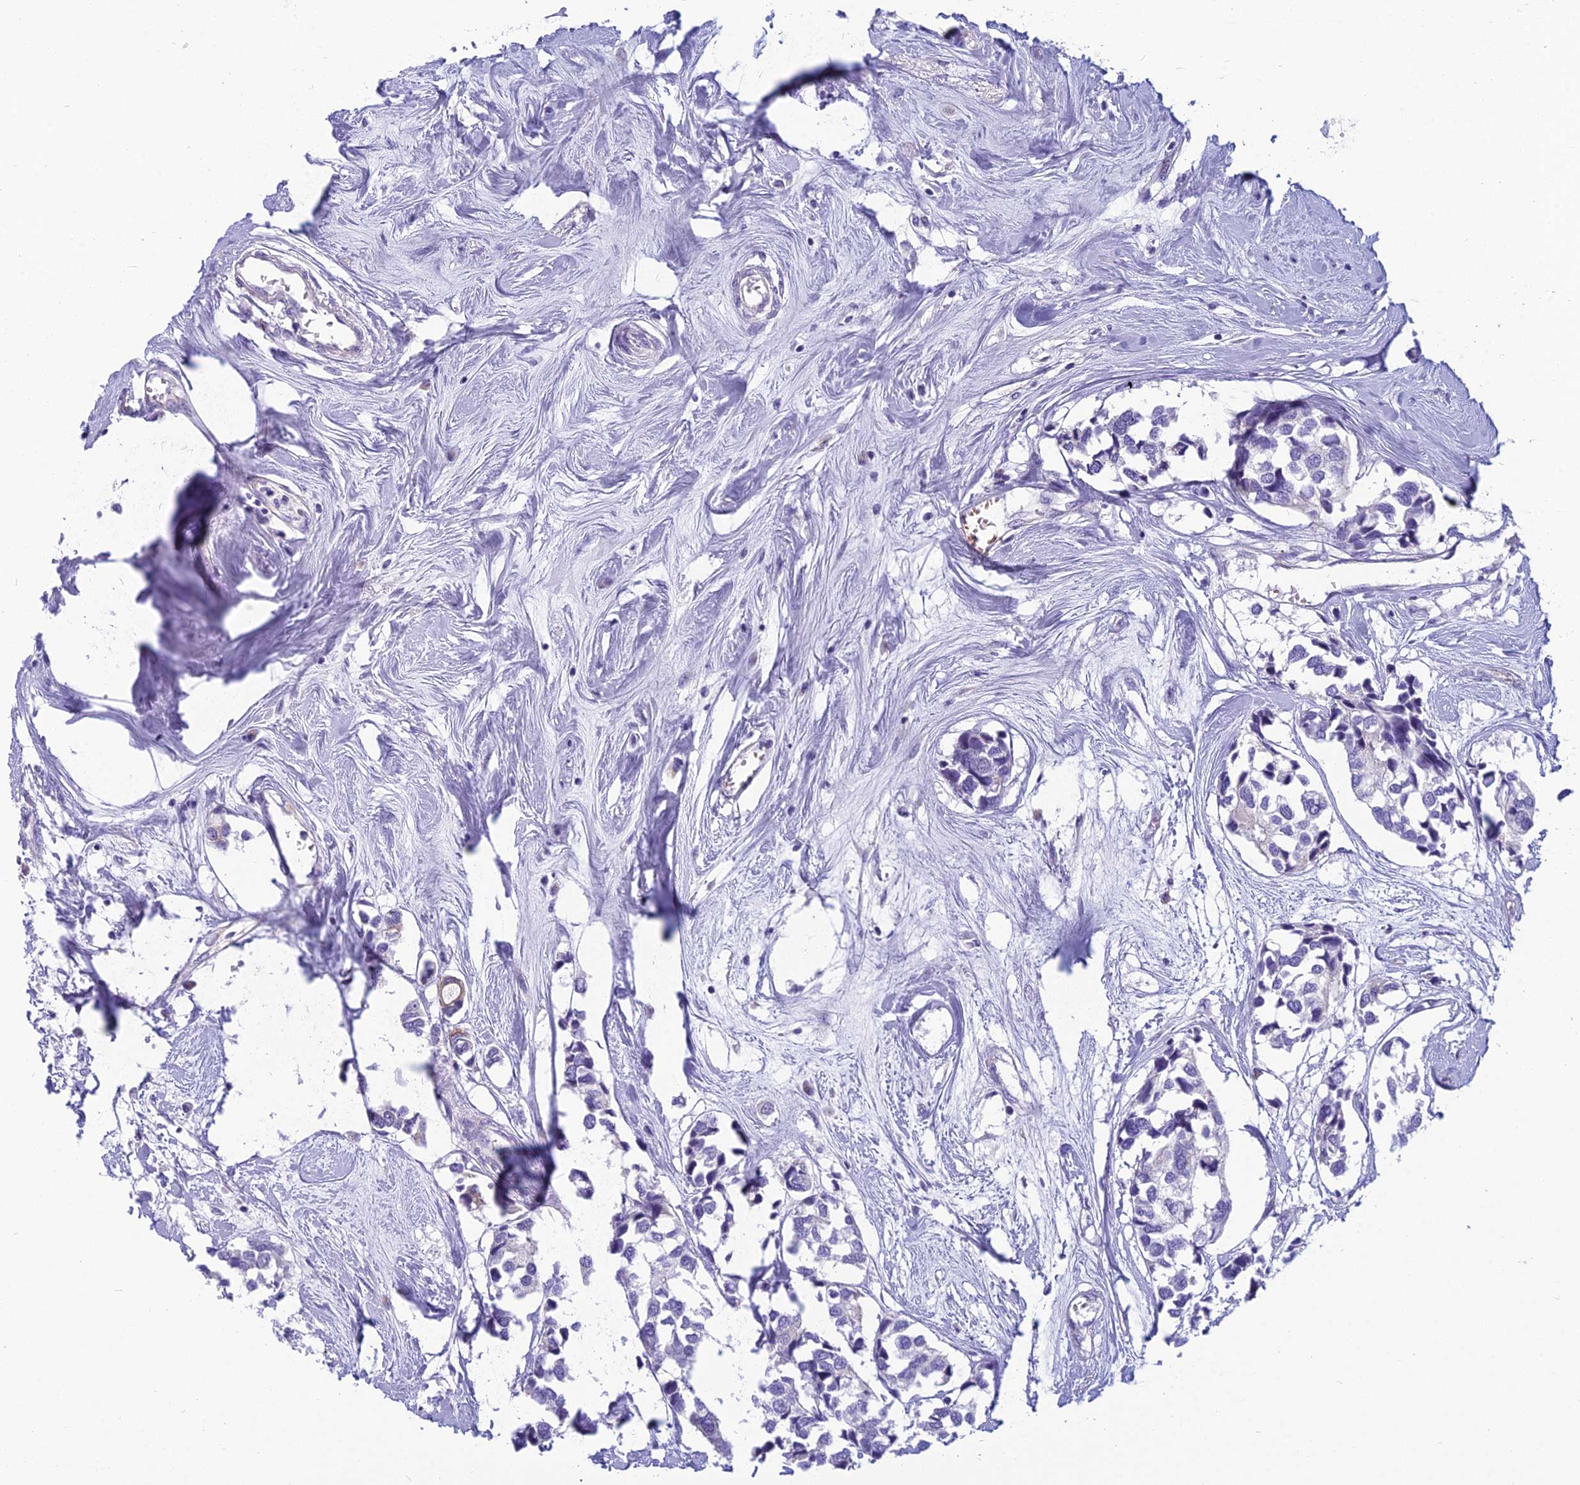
{"staining": {"intensity": "negative", "quantity": "none", "location": "none"}, "tissue": "breast cancer", "cell_type": "Tumor cells", "image_type": "cancer", "snomed": [{"axis": "morphology", "description": "Duct carcinoma"}, {"axis": "topography", "description": "Breast"}], "caption": "IHC photomicrograph of neoplastic tissue: breast cancer (invasive ductal carcinoma) stained with DAB (3,3'-diaminobenzidine) displays no significant protein positivity in tumor cells.", "gene": "RBM41", "patient": {"sex": "female", "age": 83}}